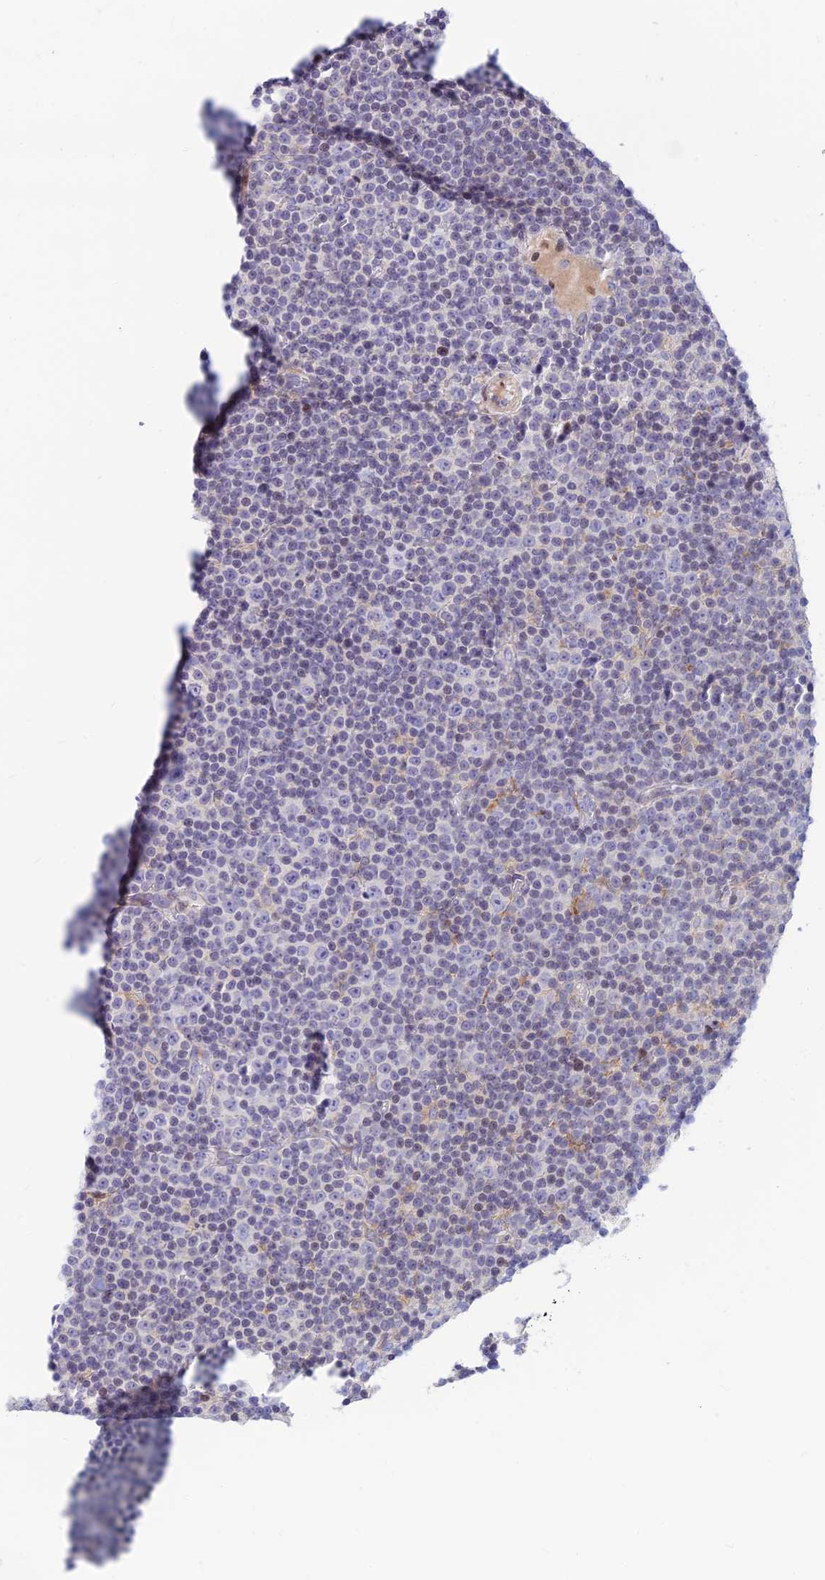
{"staining": {"intensity": "negative", "quantity": "none", "location": "none"}, "tissue": "lymphoma", "cell_type": "Tumor cells", "image_type": "cancer", "snomed": [{"axis": "morphology", "description": "Malignant lymphoma, non-Hodgkin's type, Low grade"}, {"axis": "topography", "description": "Lymph node"}], "caption": "A micrograph of low-grade malignant lymphoma, non-Hodgkin's type stained for a protein displays no brown staining in tumor cells. Brightfield microscopy of immunohistochemistry (IHC) stained with DAB (brown) and hematoxylin (blue), captured at high magnification.", "gene": "FAM186B", "patient": {"sex": "female", "age": 67}}